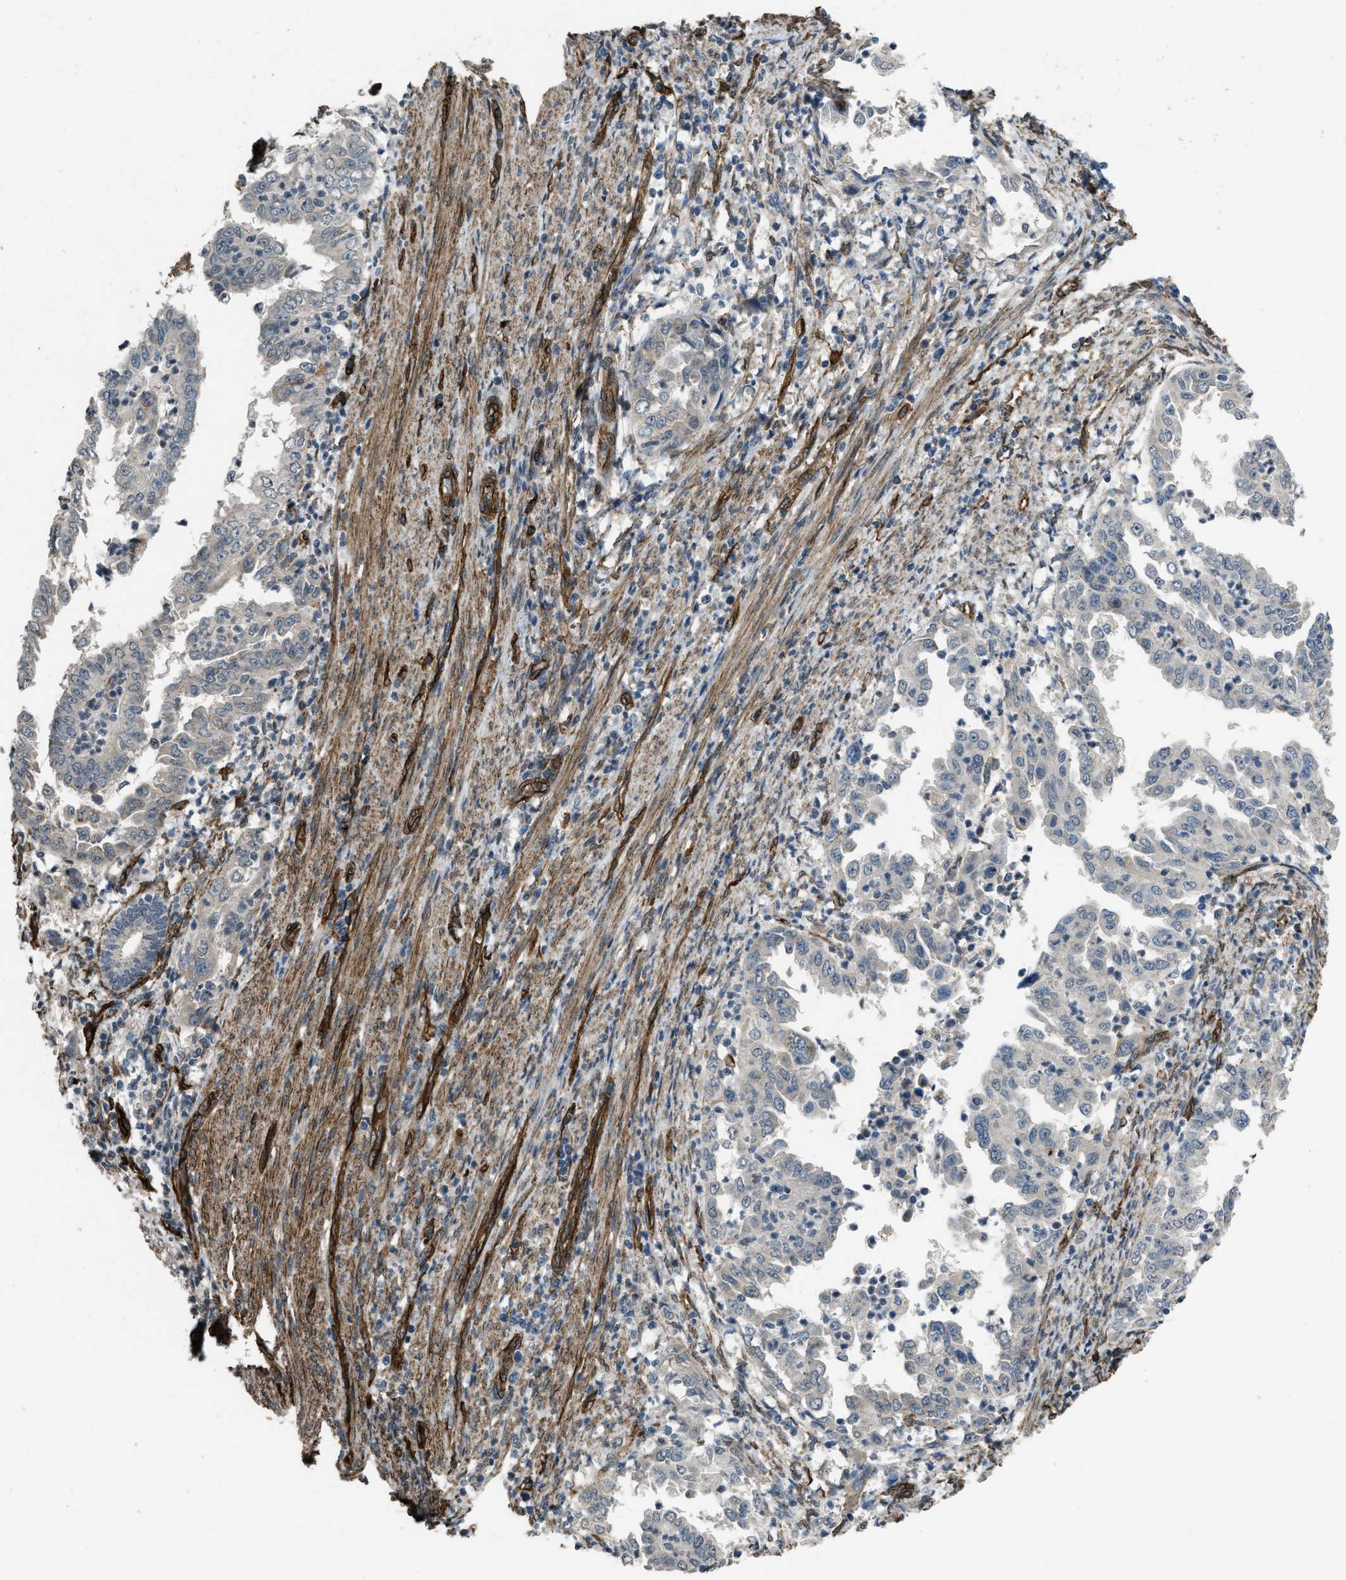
{"staining": {"intensity": "negative", "quantity": "none", "location": "none"}, "tissue": "endometrial cancer", "cell_type": "Tumor cells", "image_type": "cancer", "snomed": [{"axis": "morphology", "description": "Adenocarcinoma, NOS"}, {"axis": "topography", "description": "Endometrium"}], "caption": "This histopathology image is of endometrial adenocarcinoma stained with immunohistochemistry (IHC) to label a protein in brown with the nuclei are counter-stained blue. There is no positivity in tumor cells.", "gene": "NMB", "patient": {"sex": "female", "age": 85}}